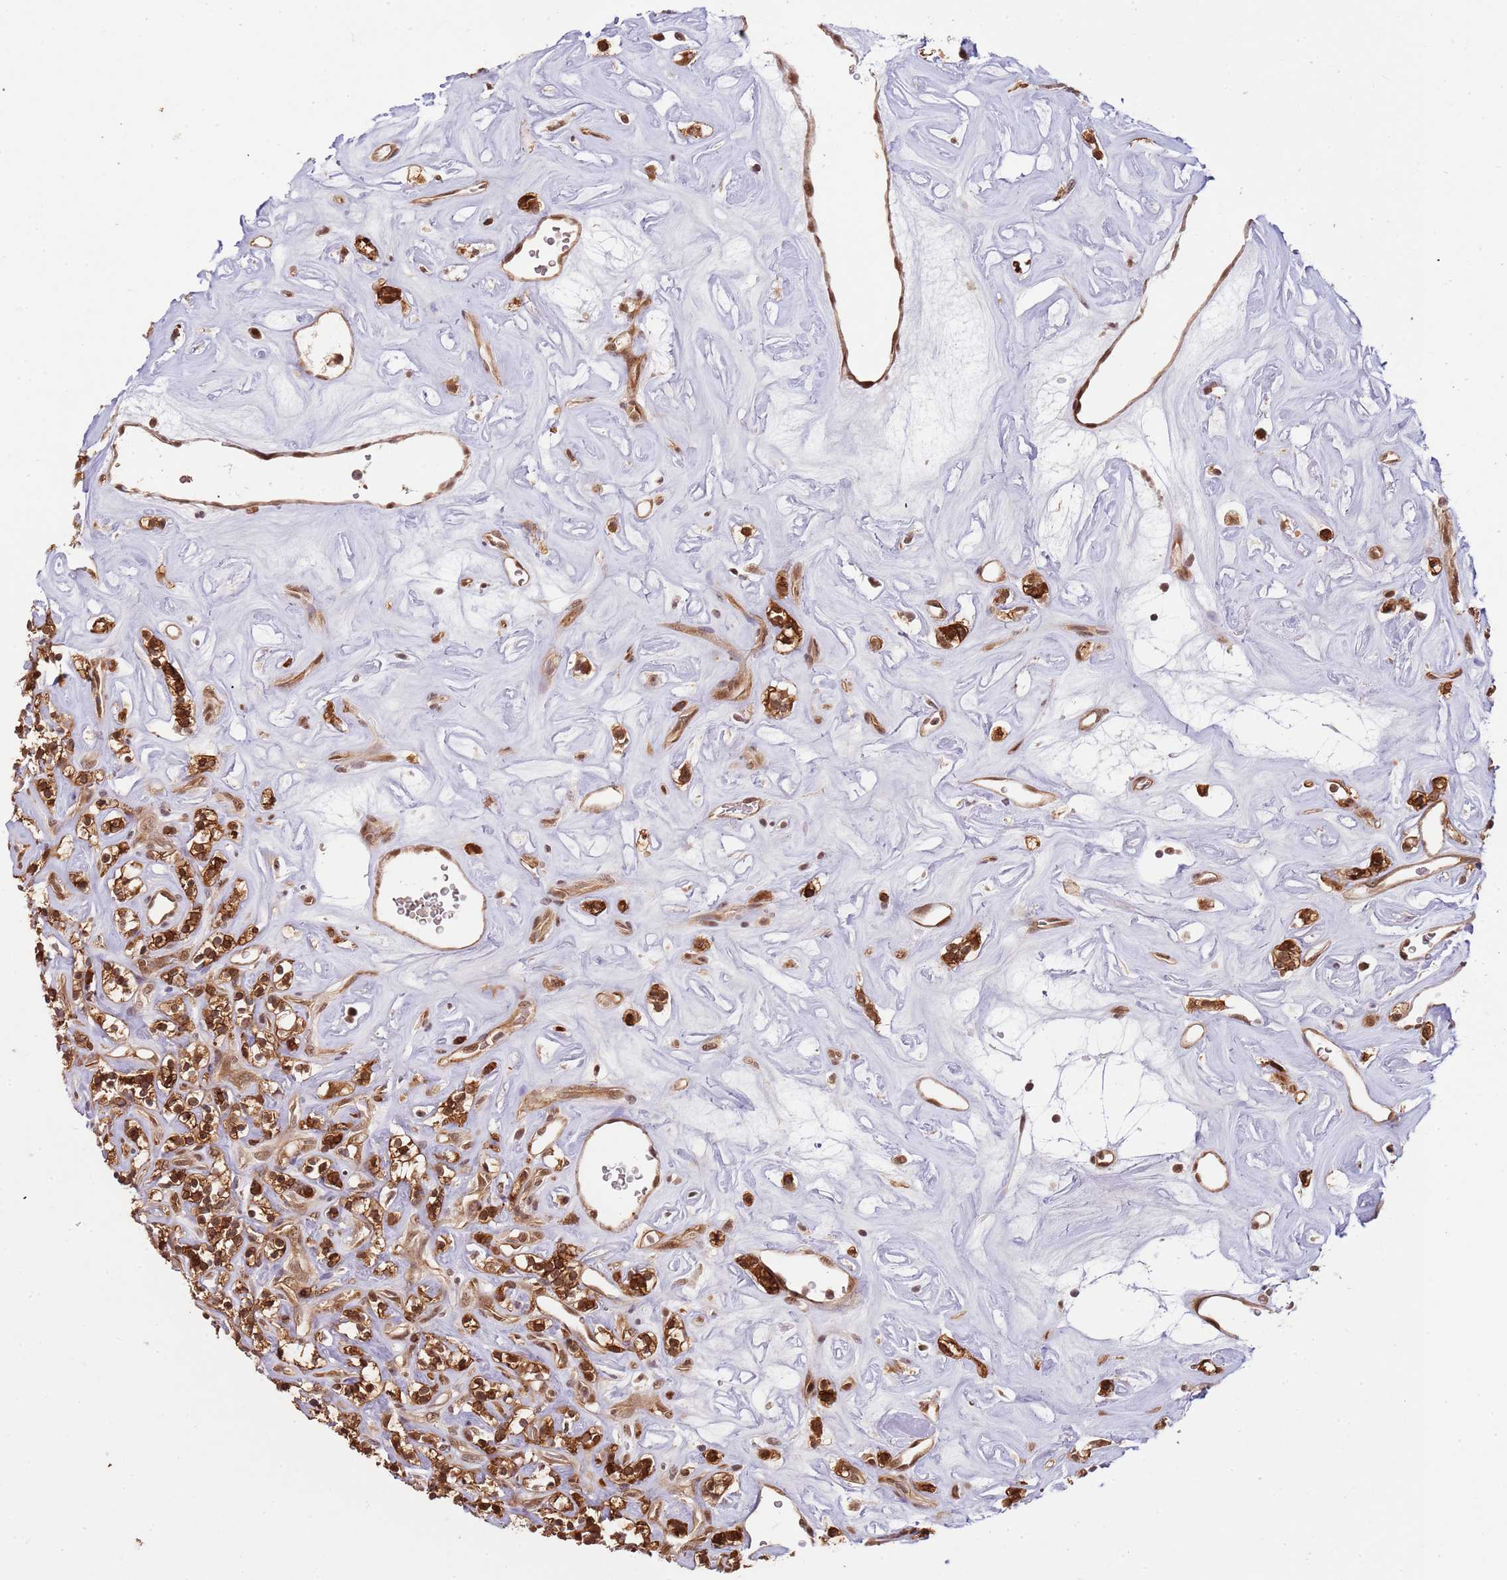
{"staining": {"intensity": "strong", "quantity": ">75%", "location": "cytoplasmic/membranous,nuclear"}, "tissue": "renal cancer", "cell_type": "Tumor cells", "image_type": "cancer", "snomed": [{"axis": "morphology", "description": "Adenocarcinoma, NOS"}, {"axis": "topography", "description": "Kidney"}], "caption": "An image showing strong cytoplasmic/membranous and nuclear staining in approximately >75% of tumor cells in renal cancer (adenocarcinoma), as visualized by brown immunohistochemical staining.", "gene": "PLSCR5", "patient": {"sex": "male", "age": 77}}